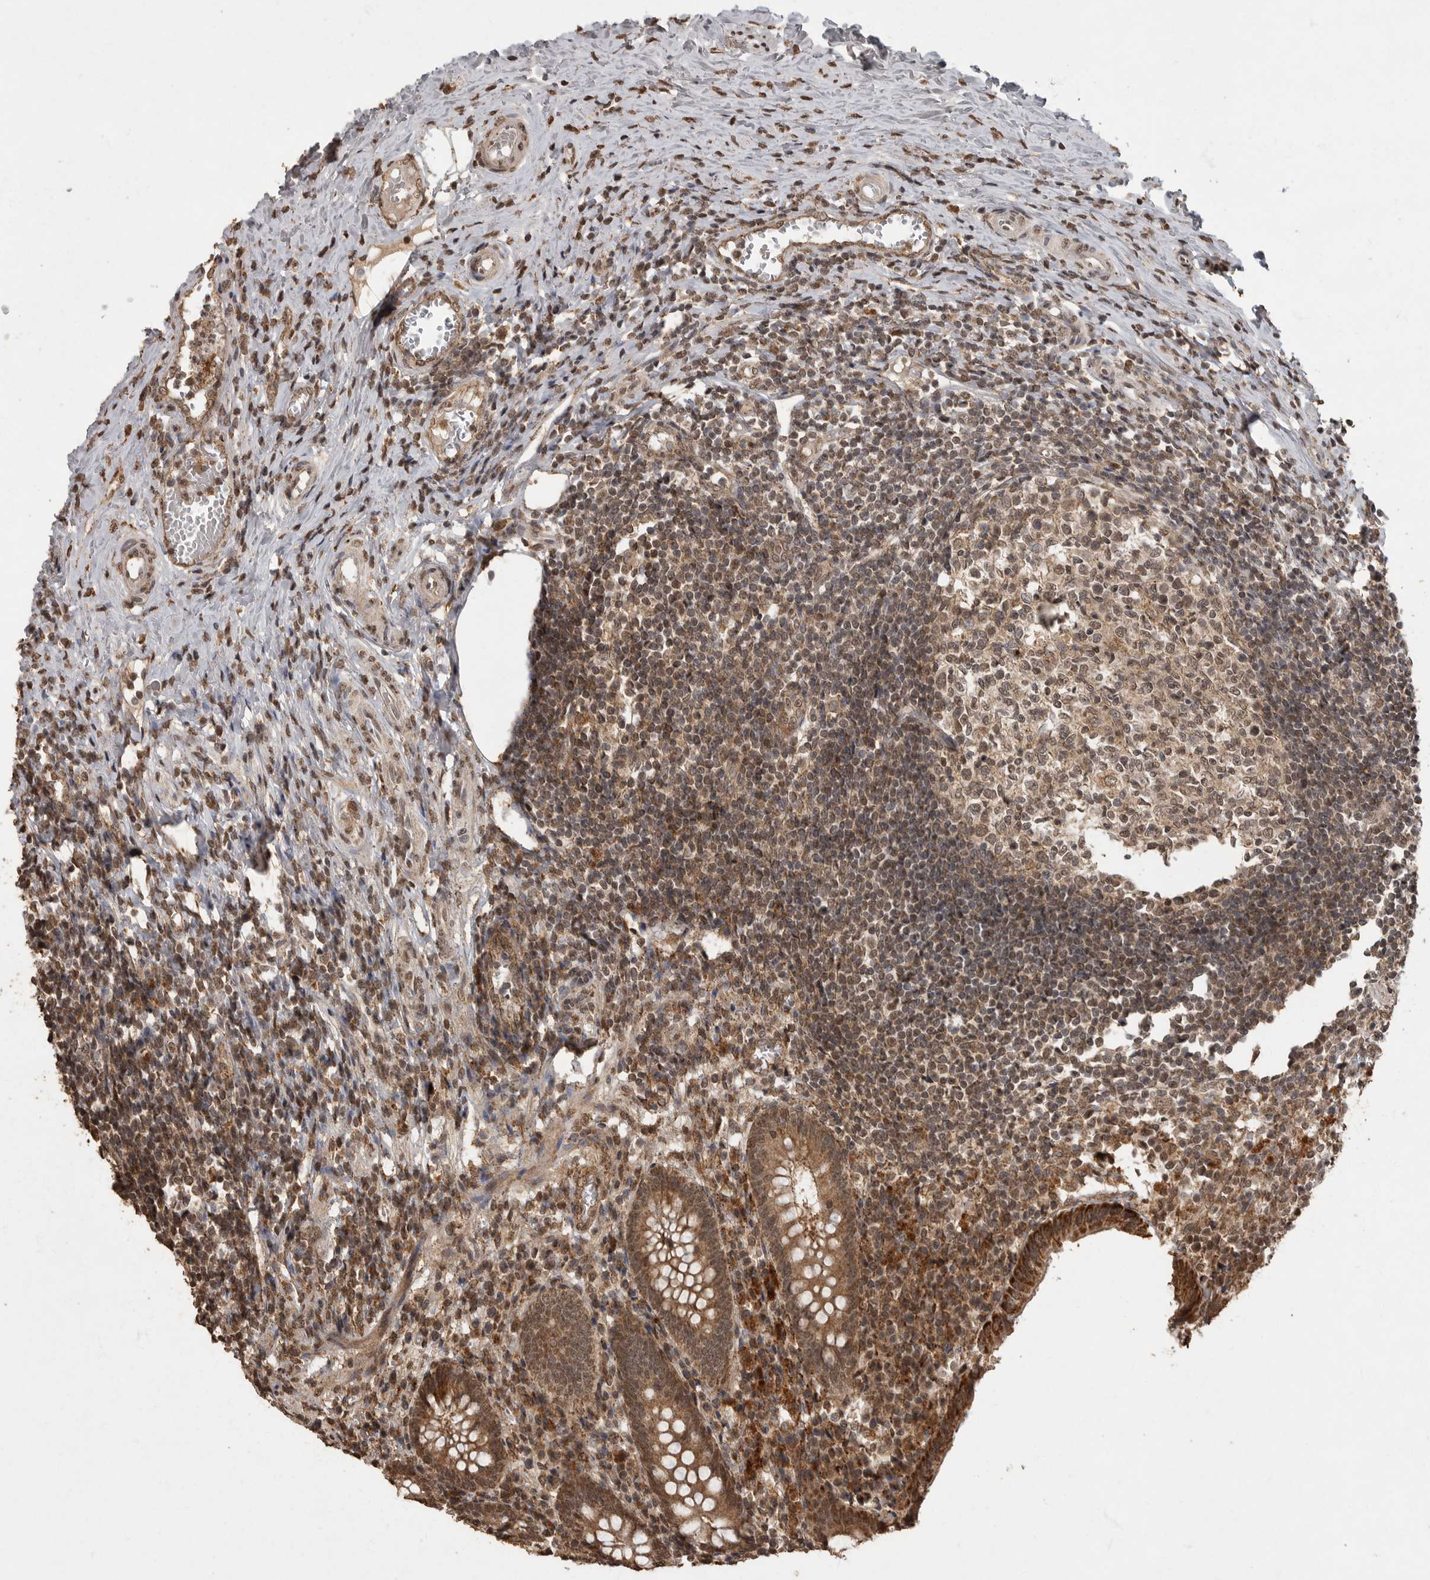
{"staining": {"intensity": "strong", "quantity": ">75%", "location": "cytoplasmic/membranous"}, "tissue": "appendix", "cell_type": "Glandular cells", "image_type": "normal", "snomed": [{"axis": "morphology", "description": "Normal tissue, NOS"}, {"axis": "topography", "description": "Appendix"}], "caption": "This micrograph shows normal appendix stained with immunohistochemistry (IHC) to label a protein in brown. The cytoplasmic/membranous of glandular cells show strong positivity for the protein. Nuclei are counter-stained blue.", "gene": "MAFG", "patient": {"sex": "female", "age": 17}}